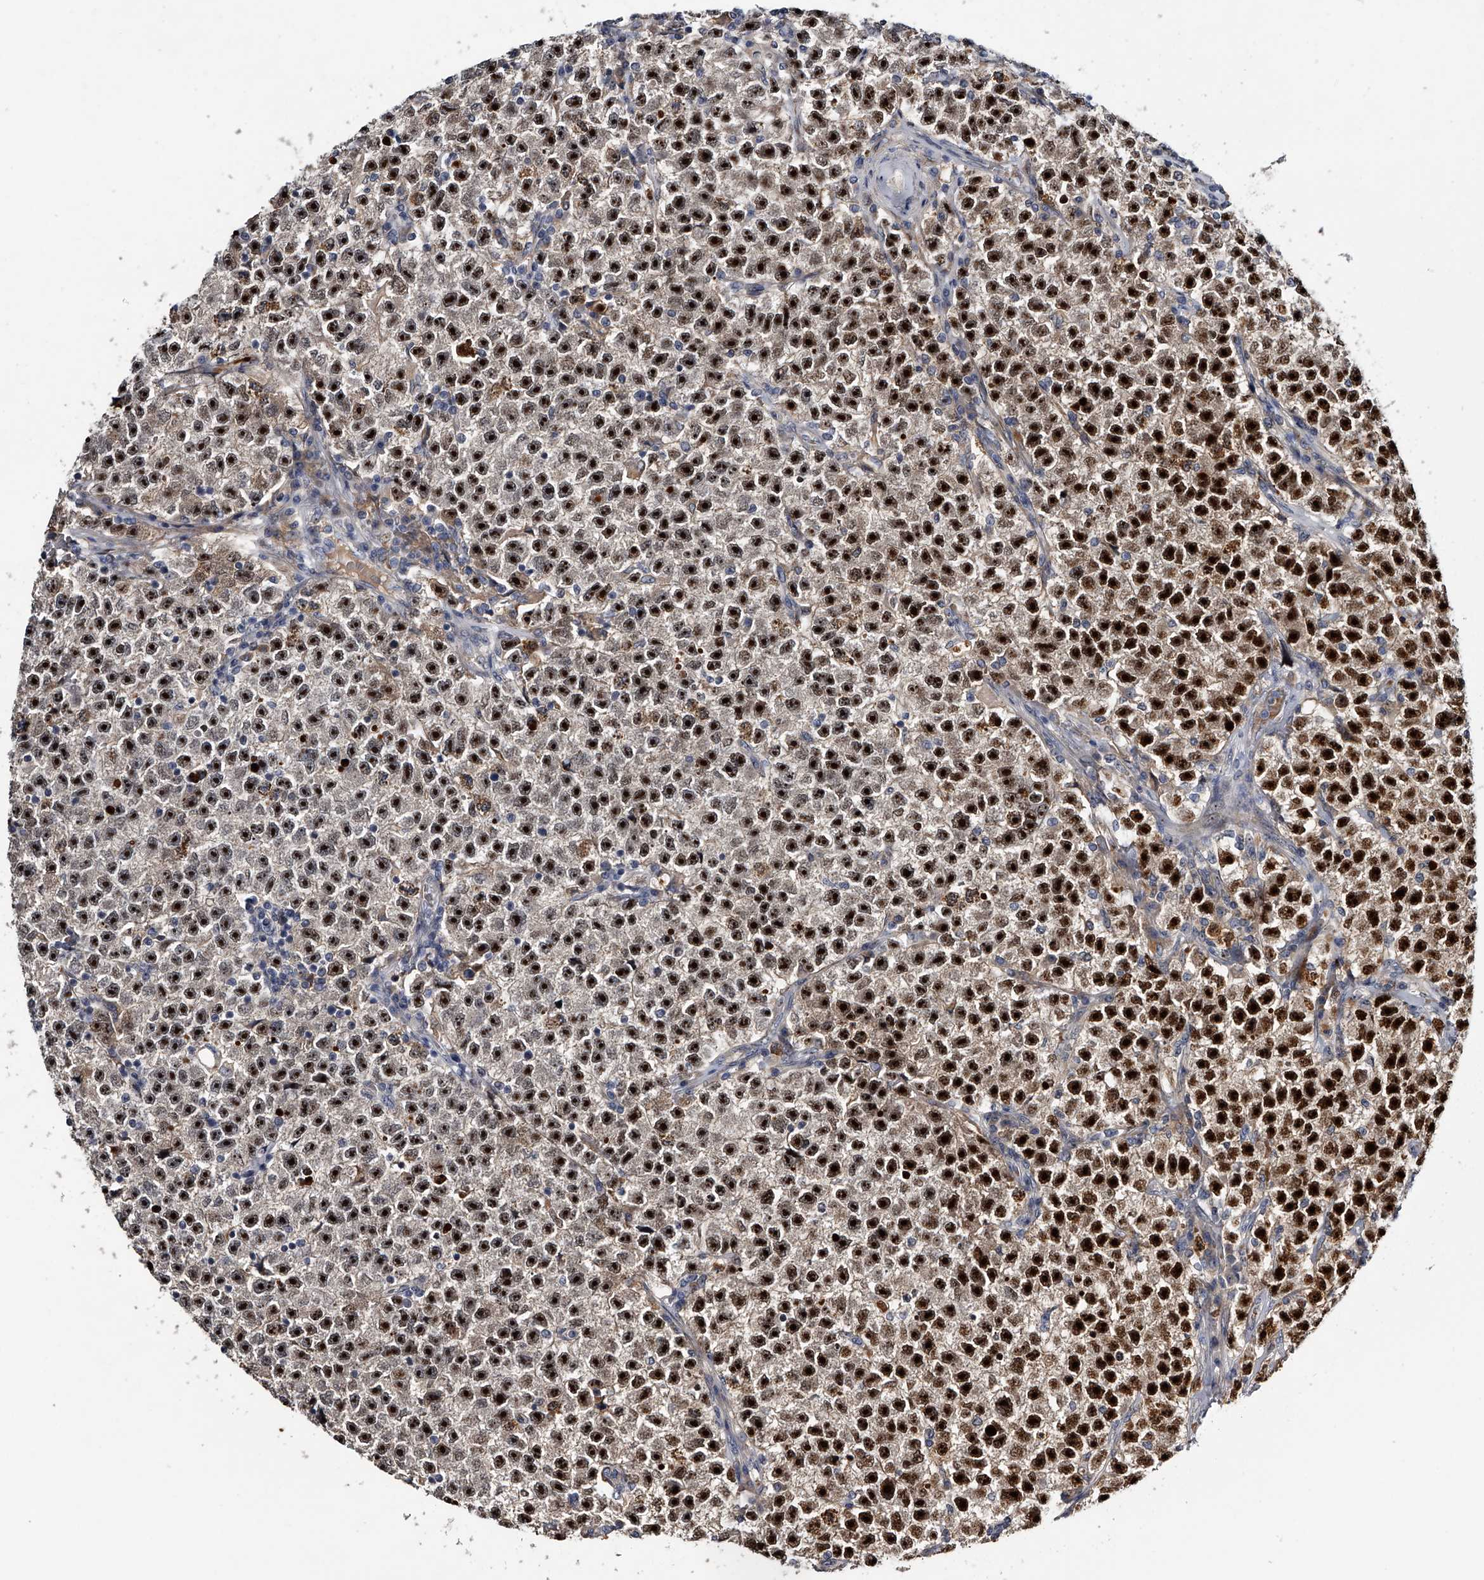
{"staining": {"intensity": "strong", "quantity": ">75%", "location": "nuclear"}, "tissue": "testis cancer", "cell_type": "Tumor cells", "image_type": "cancer", "snomed": [{"axis": "morphology", "description": "Seminoma, NOS"}, {"axis": "topography", "description": "Testis"}], "caption": "Tumor cells reveal high levels of strong nuclear positivity in about >75% of cells in seminoma (testis).", "gene": "MDN1", "patient": {"sex": "male", "age": 22}}